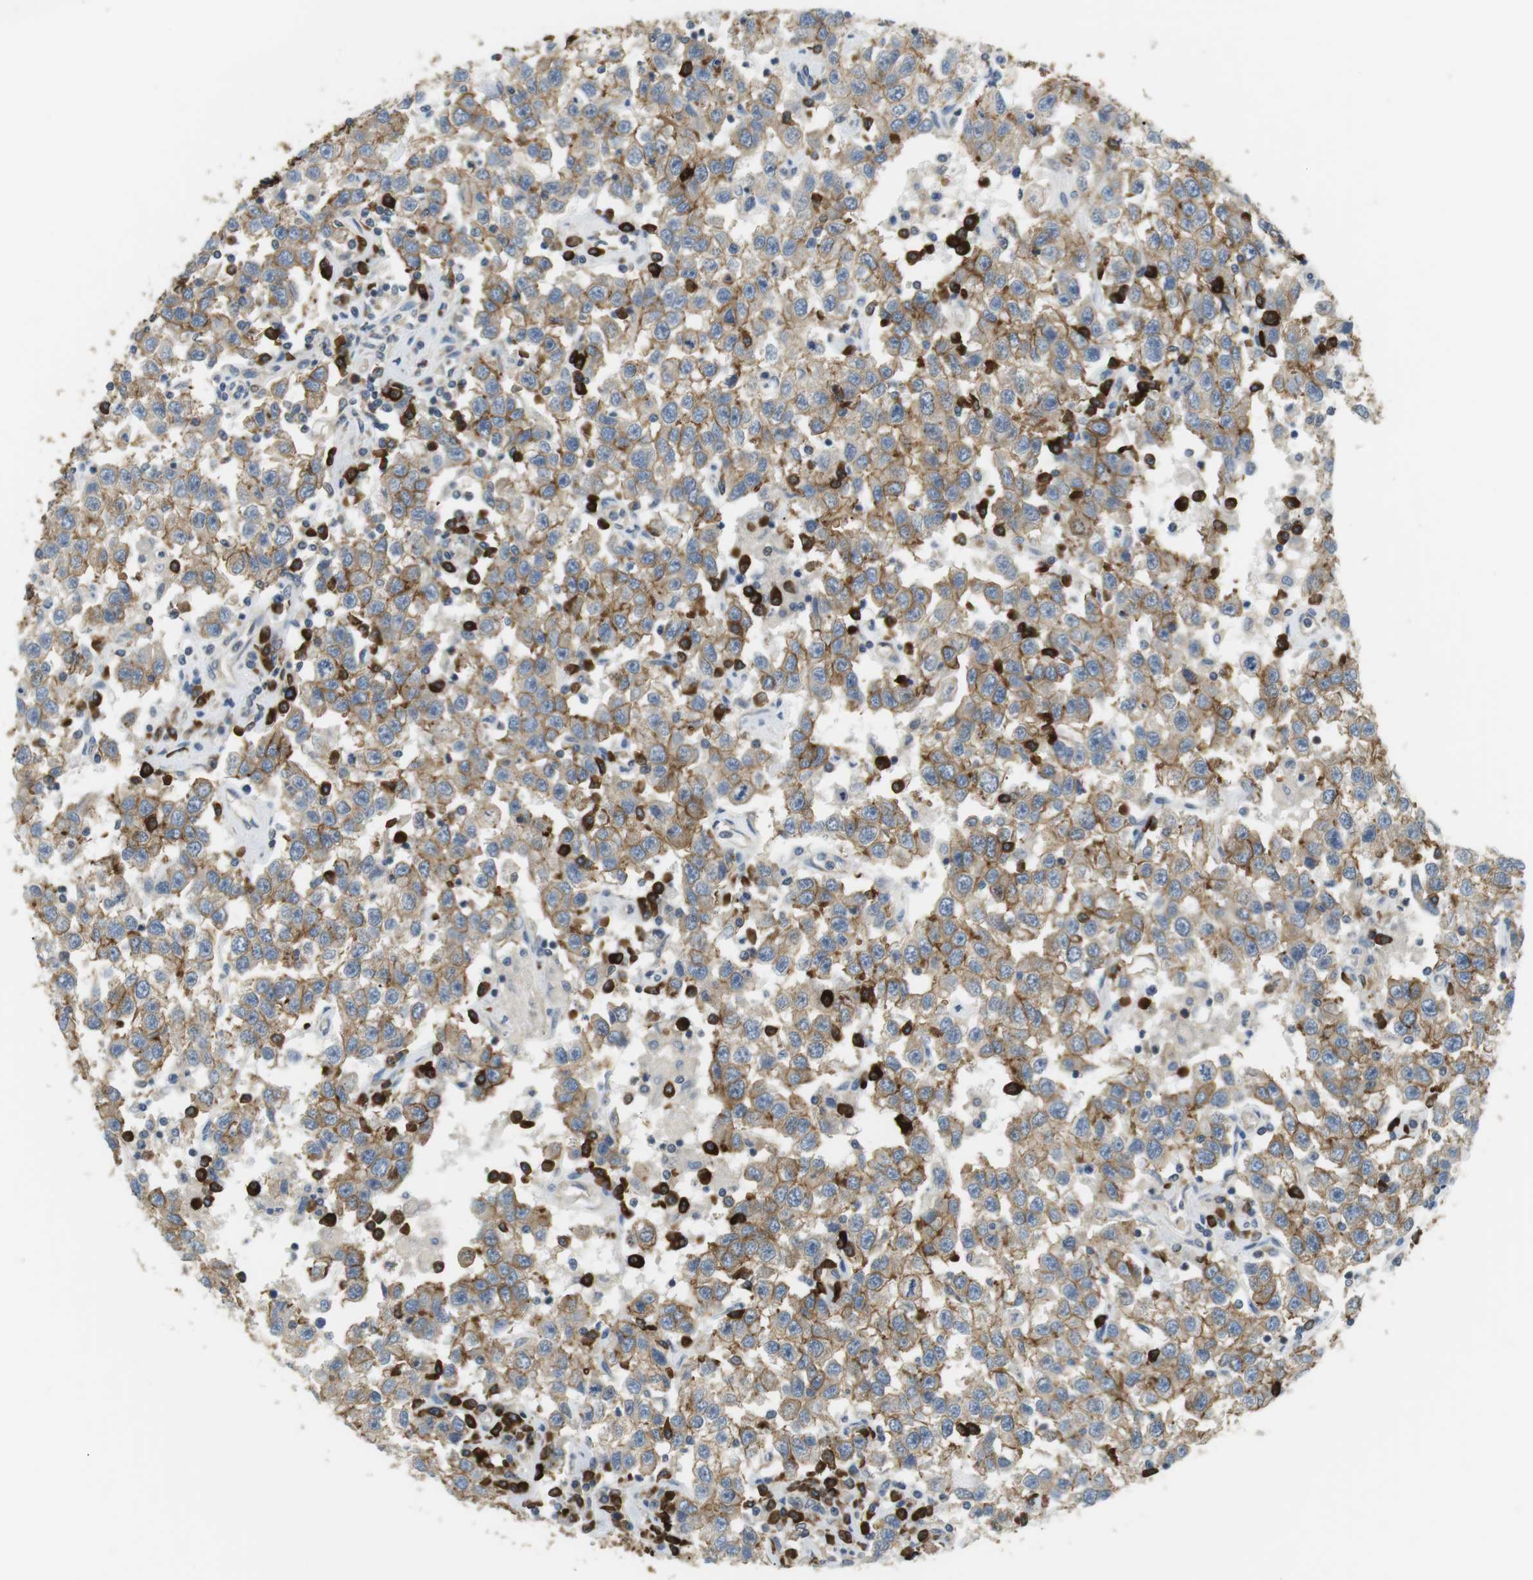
{"staining": {"intensity": "moderate", "quantity": ">75%", "location": "cytoplasmic/membranous"}, "tissue": "testis cancer", "cell_type": "Tumor cells", "image_type": "cancer", "snomed": [{"axis": "morphology", "description": "Seminoma, NOS"}, {"axis": "topography", "description": "Testis"}], "caption": "DAB (3,3'-diaminobenzidine) immunohistochemical staining of seminoma (testis) demonstrates moderate cytoplasmic/membranous protein staining in about >75% of tumor cells.", "gene": "TMEM200A", "patient": {"sex": "male", "age": 41}}